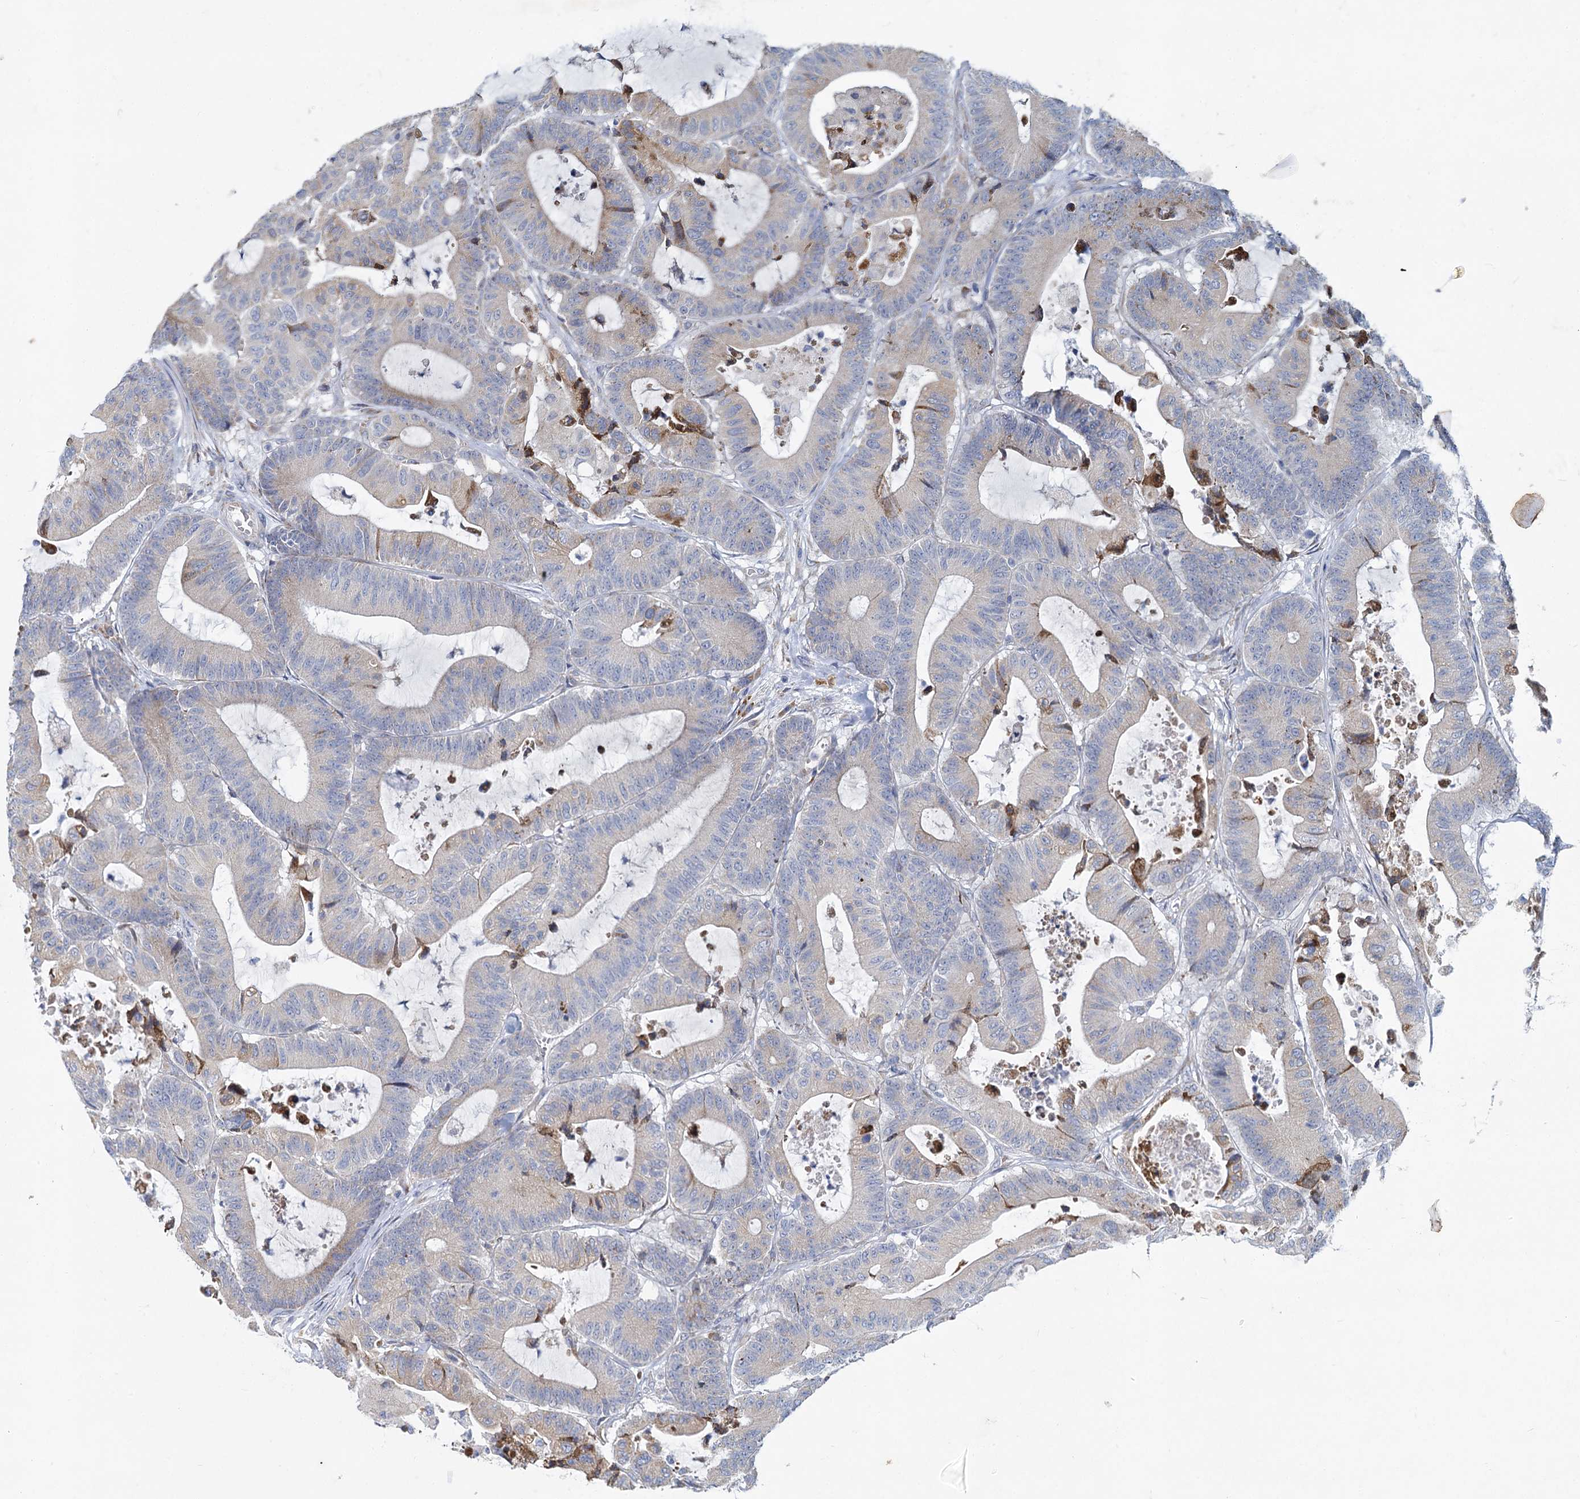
{"staining": {"intensity": "weak", "quantity": "<25%", "location": "cytoplasmic/membranous"}, "tissue": "colorectal cancer", "cell_type": "Tumor cells", "image_type": "cancer", "snomed": [{"axis": "morphology", "description": "Adenocarcinoma, NOS"}, {"axis": "topography", "description": "Colon"}], "caption": "High magnification brightfield microscopy of colorectal adenocarcinoma stained with DAB (brown) and counterstained with hematoxylin (blue): tumor cells show no significant staining.", "gene": "PRSS35", "patient": {"sex": "female", "age": 84}}